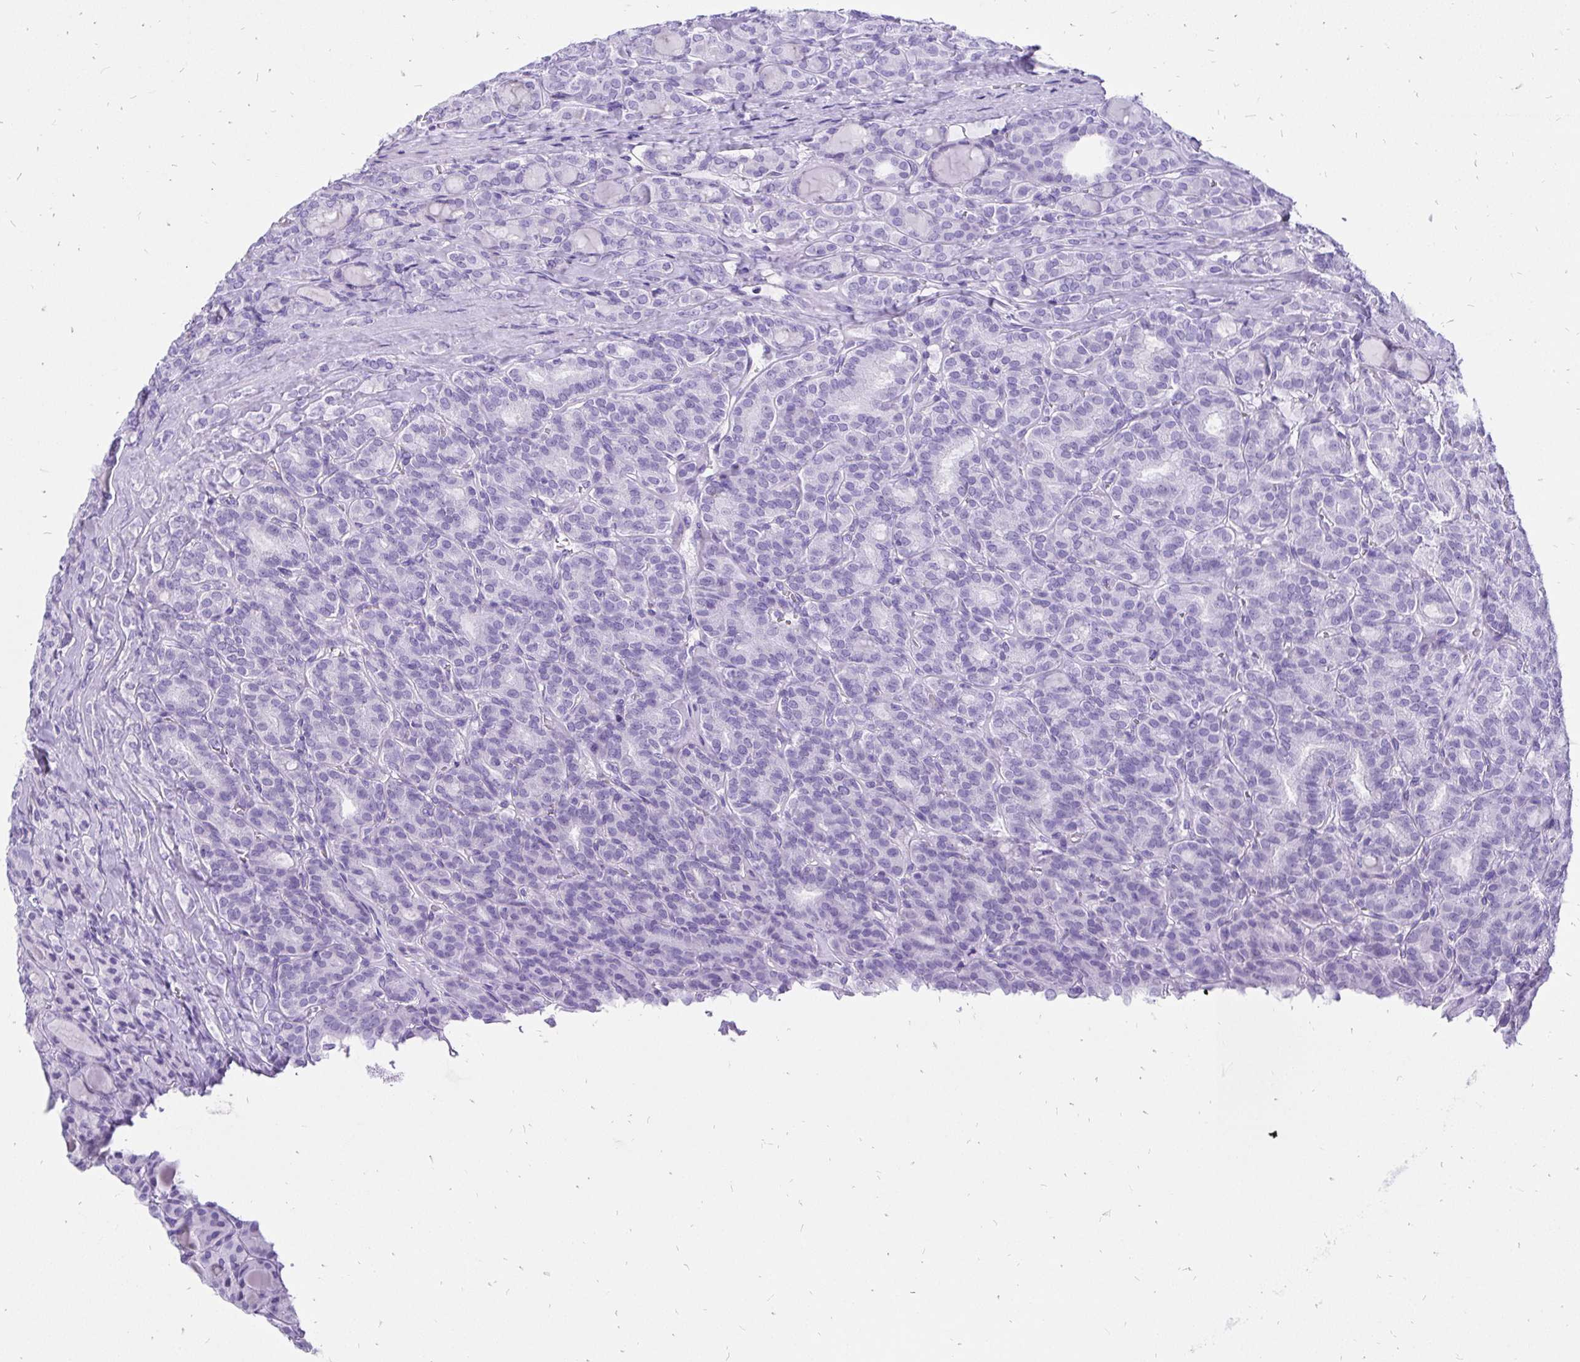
{"staining": {"intensity": "negative", "quantity": "none", "location": "none"}, "tissue": "thyroid cancer", "cell_type": "Tumor cells", "image_type": "cancer", "snomed": [{"axis": "morphology", "description": "Normal tissue, NOS"}, {"axis": "morphology", "description": "Follicular adenoma carcinoma, NOS"}, {"axis": "topography", "description": "Thyroid gland"}], "caption": "Thyroid follicular adenoma carcinoma was stained to show a protein in brown. There is no significant expression in tumor cells. Brightfield microscopy of immunohistochemistry (IHC) stained with DAB (3,3'-diaminobenzidine) (brown) and hematoxylin (blue), captured at high magnification.", "gene": "KRT13", "patient": {"sex": "female", "age": 31}}